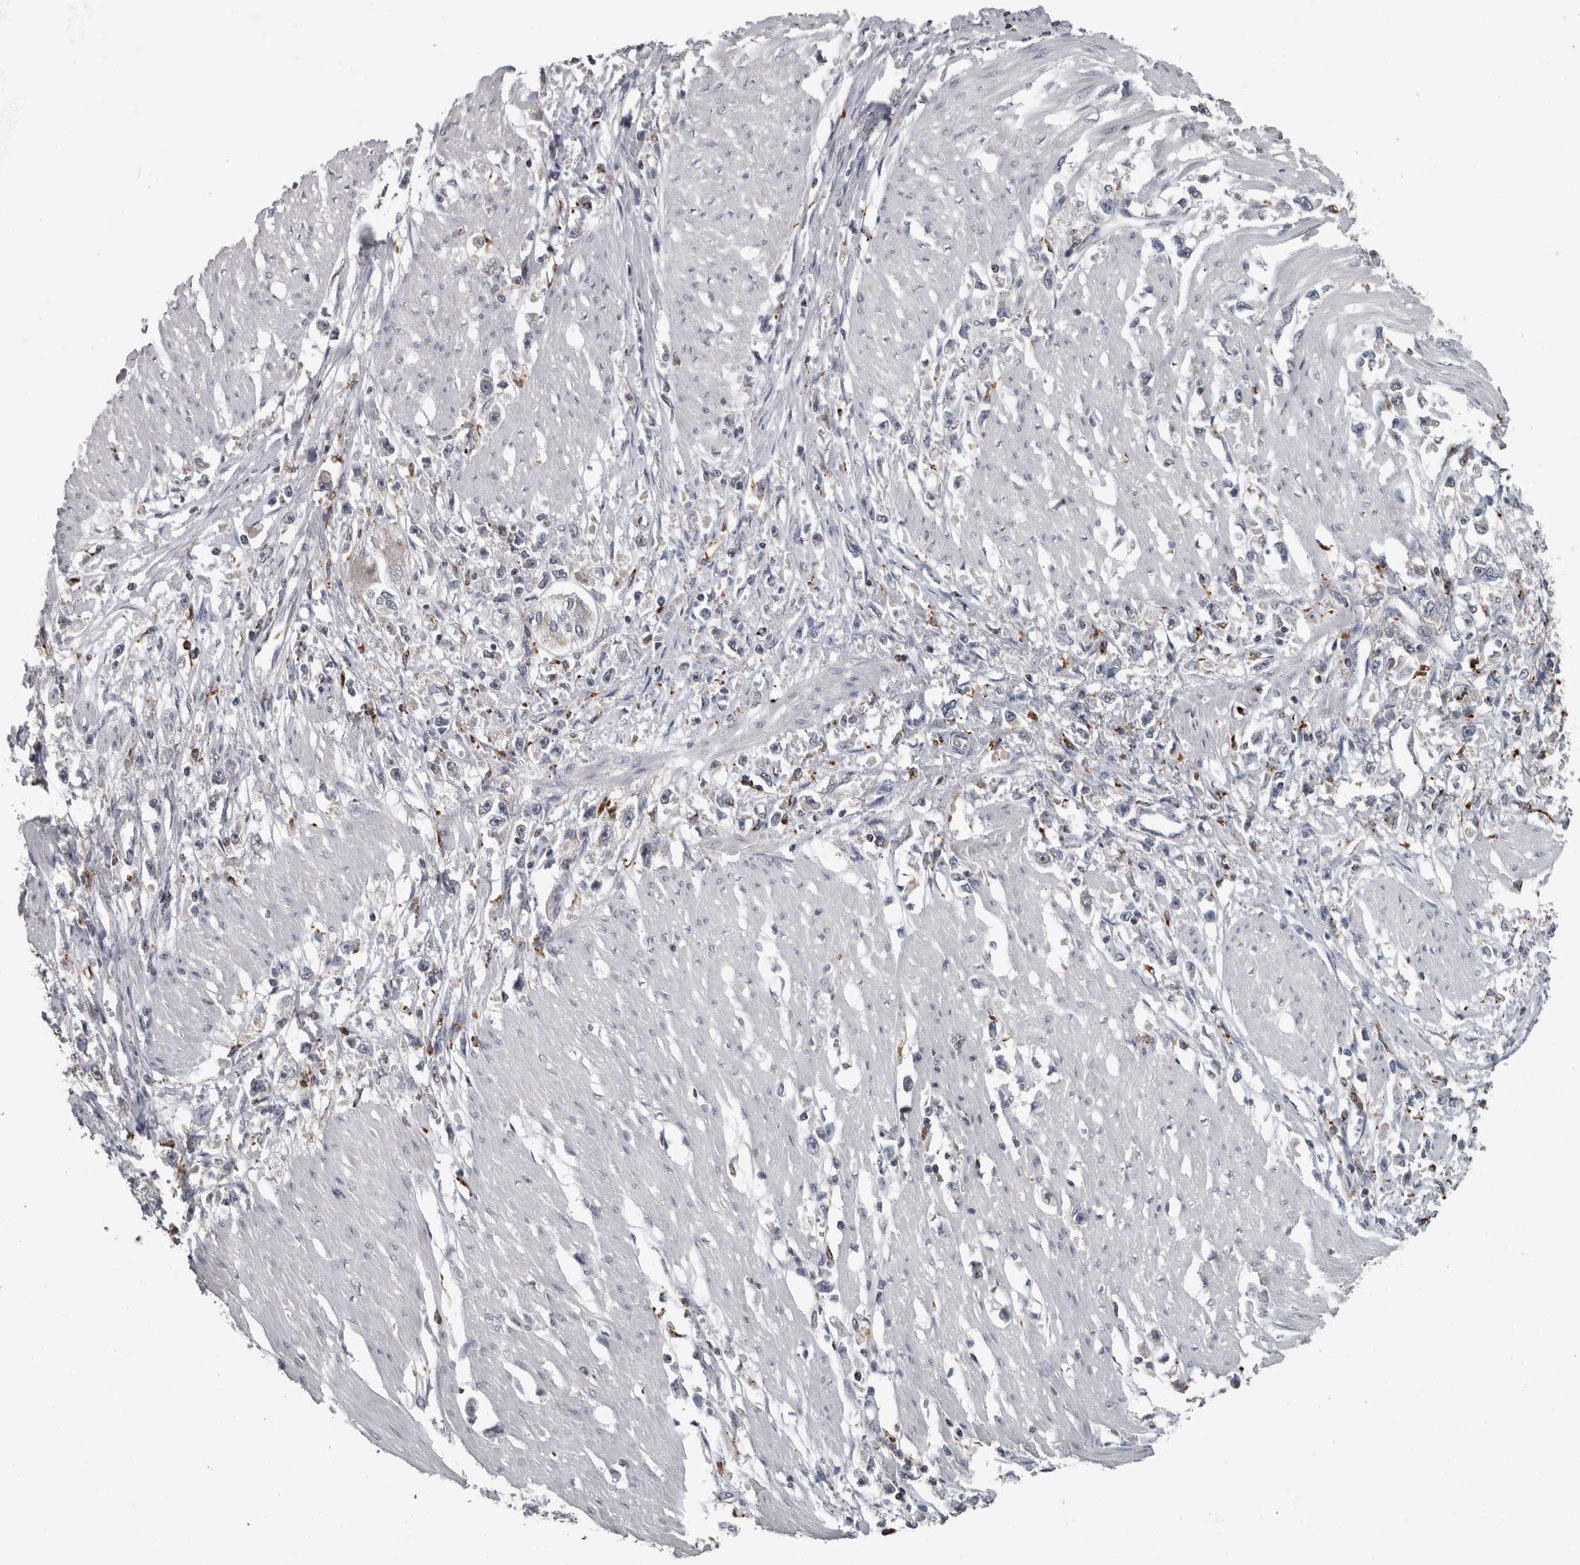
{"staining": {"intensity": "negative", "quantity": "none", "location": "none"}, "tissue": "stomach cancer", "cell_type": "Tumor cells", "image_type": "cancer", "snomed": [{"axis": "morphology", "description": "Adenocarcinoma, NOS"}, {"axis": "topography", "description": "Stomach"}], "caption": "A high-resolution image shows immunohistochemistry (IHC) staining of stomach cancer, which exhibits no significant positivity in tumor cells. The staining is performed using DAB brown chromogen with nuclei counter-stained in using hematoxylin.", "gene": "NAAA", "patient": {"sex": "female", "age": 59}}